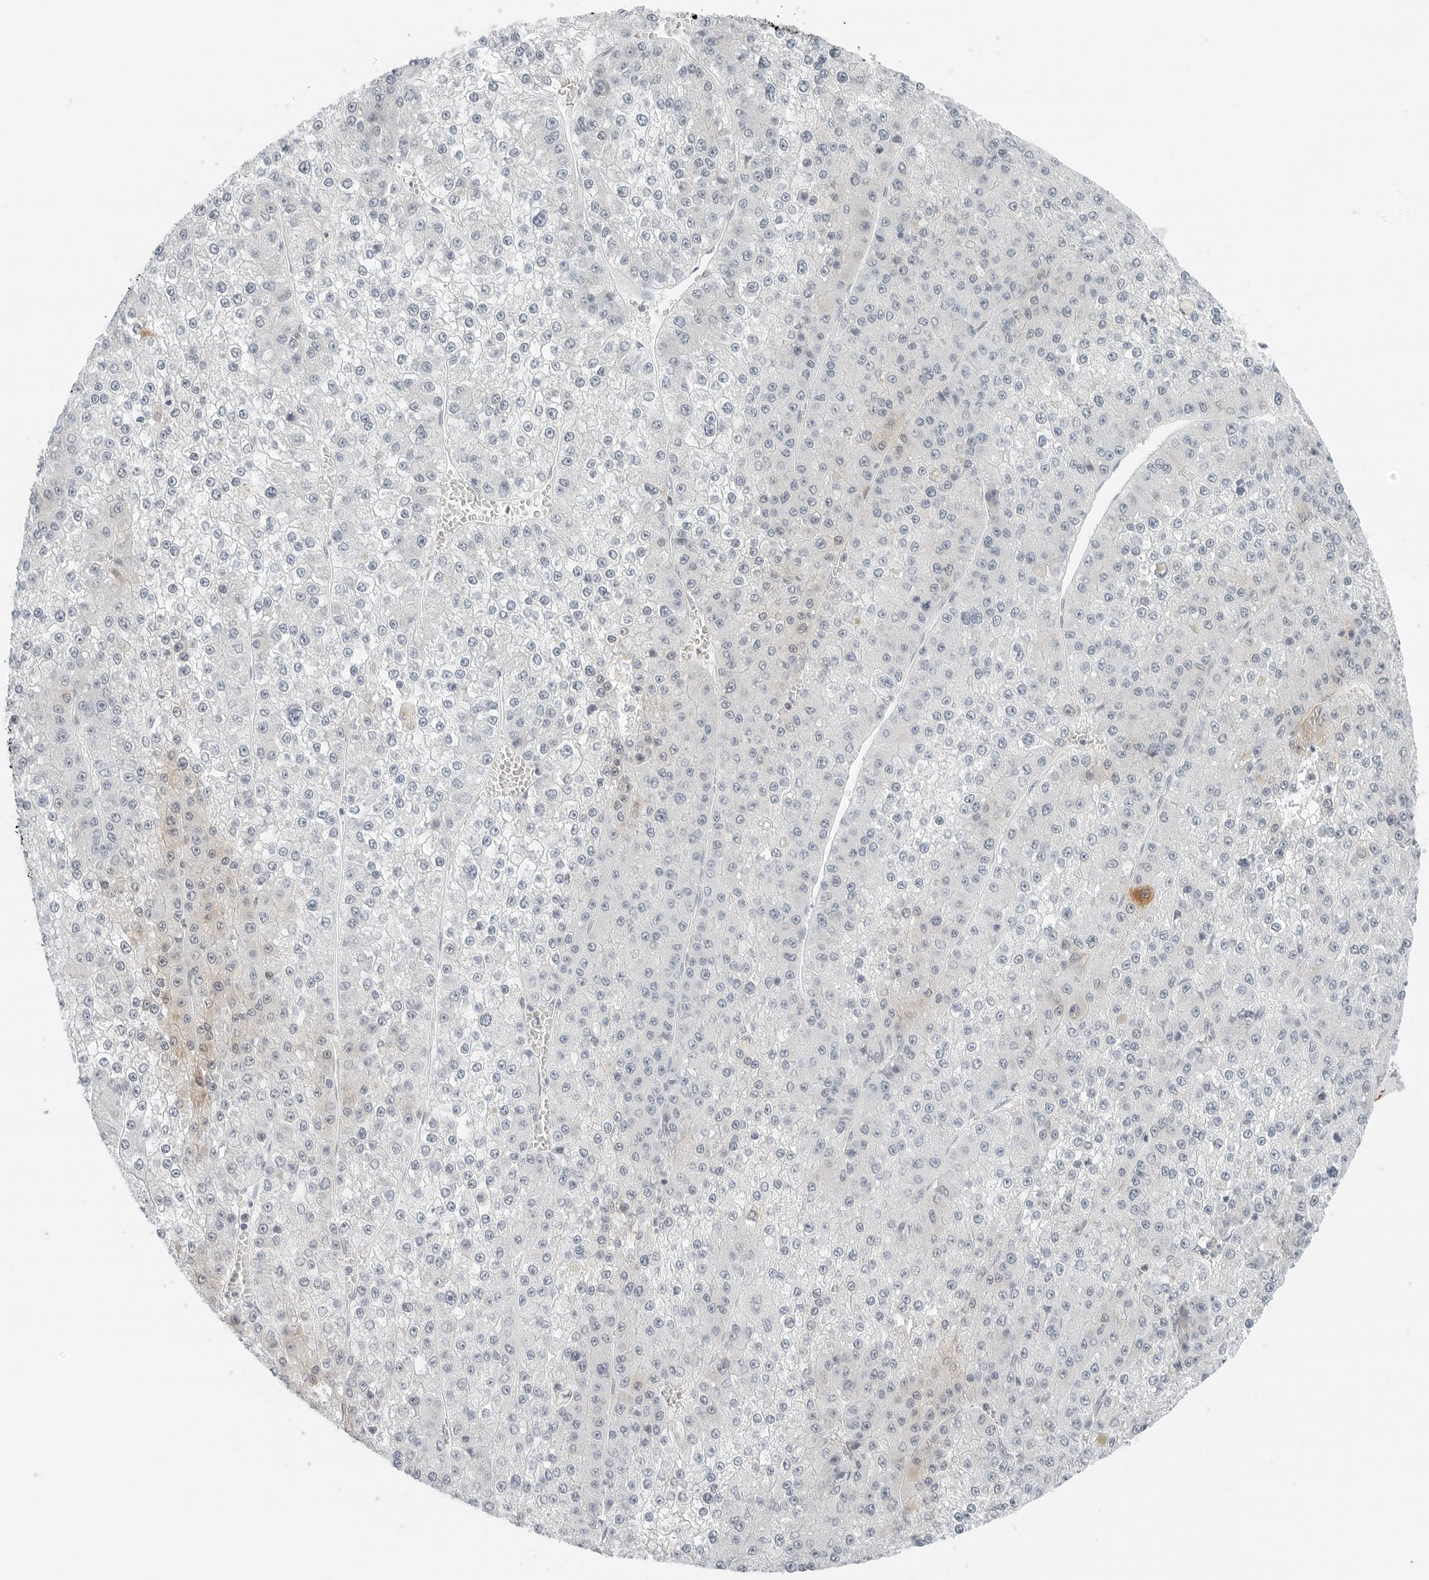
{"staining": {"intensity": "negative", "quantity": "none", "location": "none"}, "tissue": "liver cancer", "cell_type": "Tumor cells", "image_type": "cancer", "snomed": [{"axis": "morphology", "description": "Carcinoma, Hepatocellular, NOS"}, {"axis": "topography", "description": "Liver"}], "caption": "This is an IHC micrograph of liver cancer. There is no expression in tumor cells.", "gene": "P4HA2", "patient": {"sex": "female", "age": 73}}